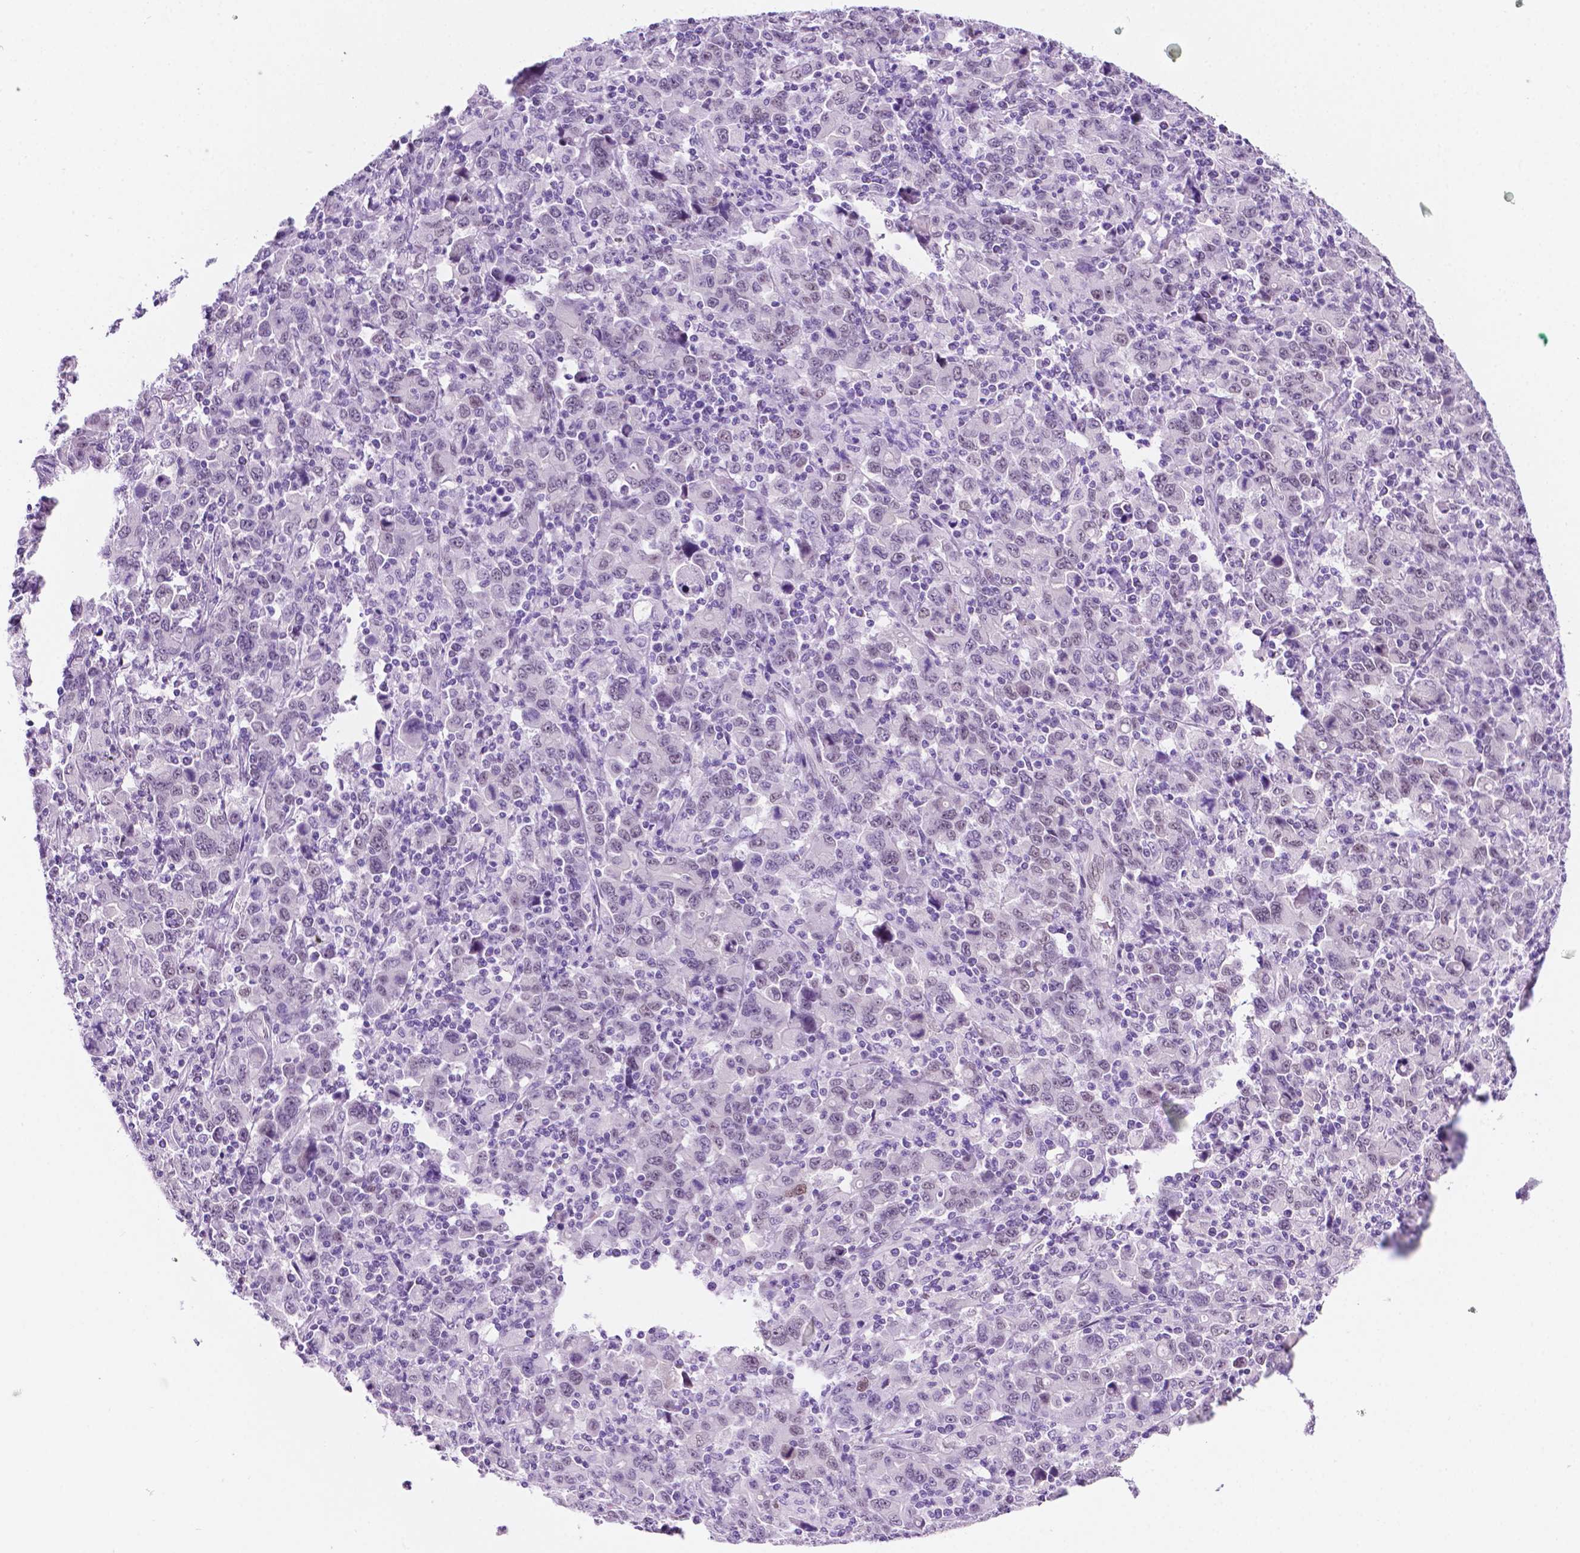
{"staining": {"intensity": "negative", "quantity": "none", "location": "none"}, "tissue": "stomach cancer", "cell_type": "Tumor cells", "image_type": "cancer", "snomed": [{"axis": "morphology", "description": "Adenocarcinoma, NOS"}, {"axis": "topography", "description": "Stomach, upper"}], "caption": "A photomicrograph of stomach adenocarcinoma stained for a protein reveals no brown staining in tumor cells.", "gene": "ERF", "patient": {"sex": "male", "age": 69}}